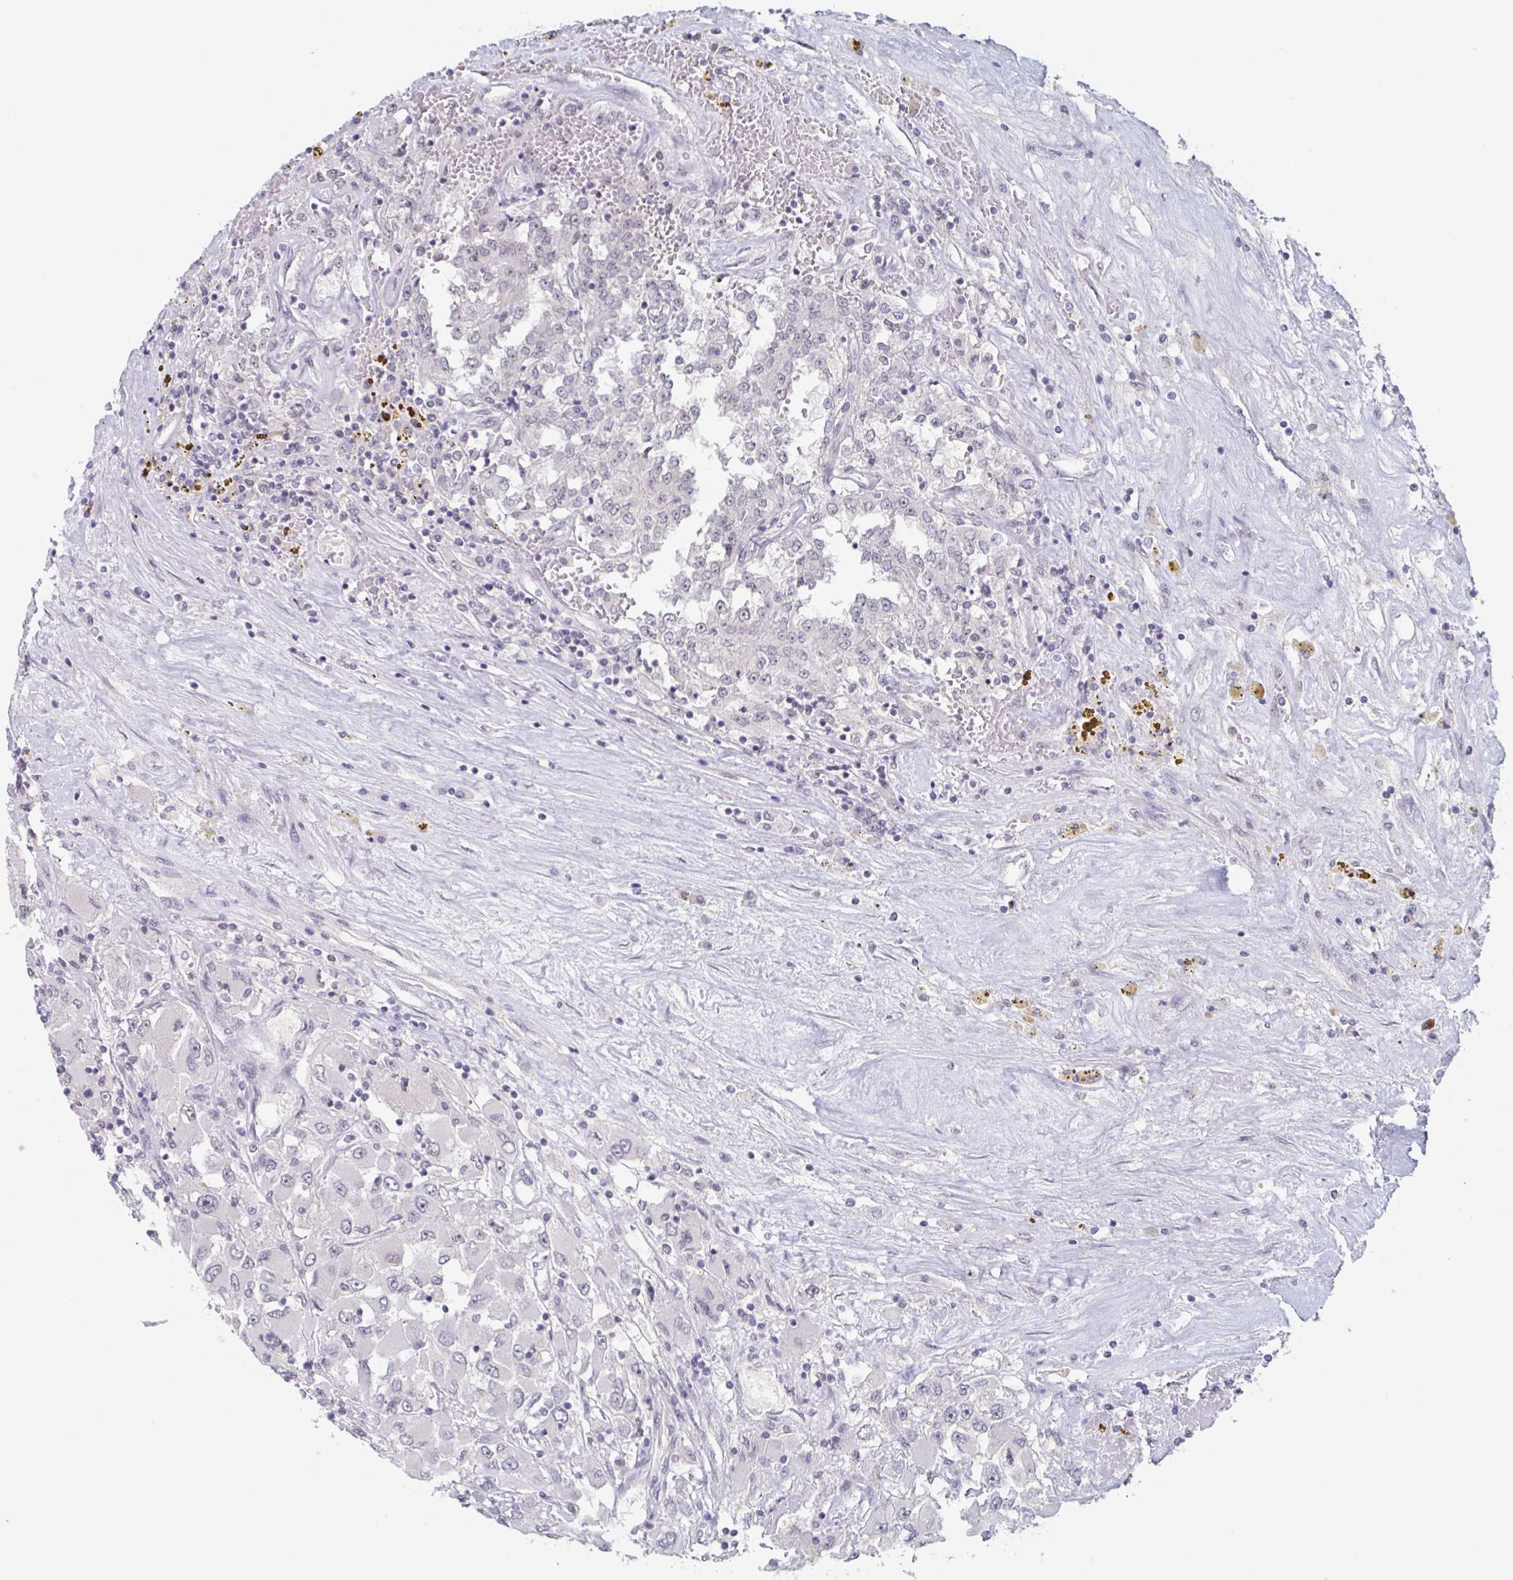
{"staining": {"intensity": "negative", "quantity": "none", "location": "none"}, "tissue": "renal cancer", "cell_type": "Tumor cells", "image_type": "cancer", "snomed": [{"axis": "morphology", "description": "Adenocarcinoma, NOS"}, {"axis": "topography", "description": "Kidney"}], "caption": "Tumor cells show no significant protein staining in renal cancer (adenocarcinoma).", "gene": "KDM4D", "patient": {"sex": "female", "age": 52}}